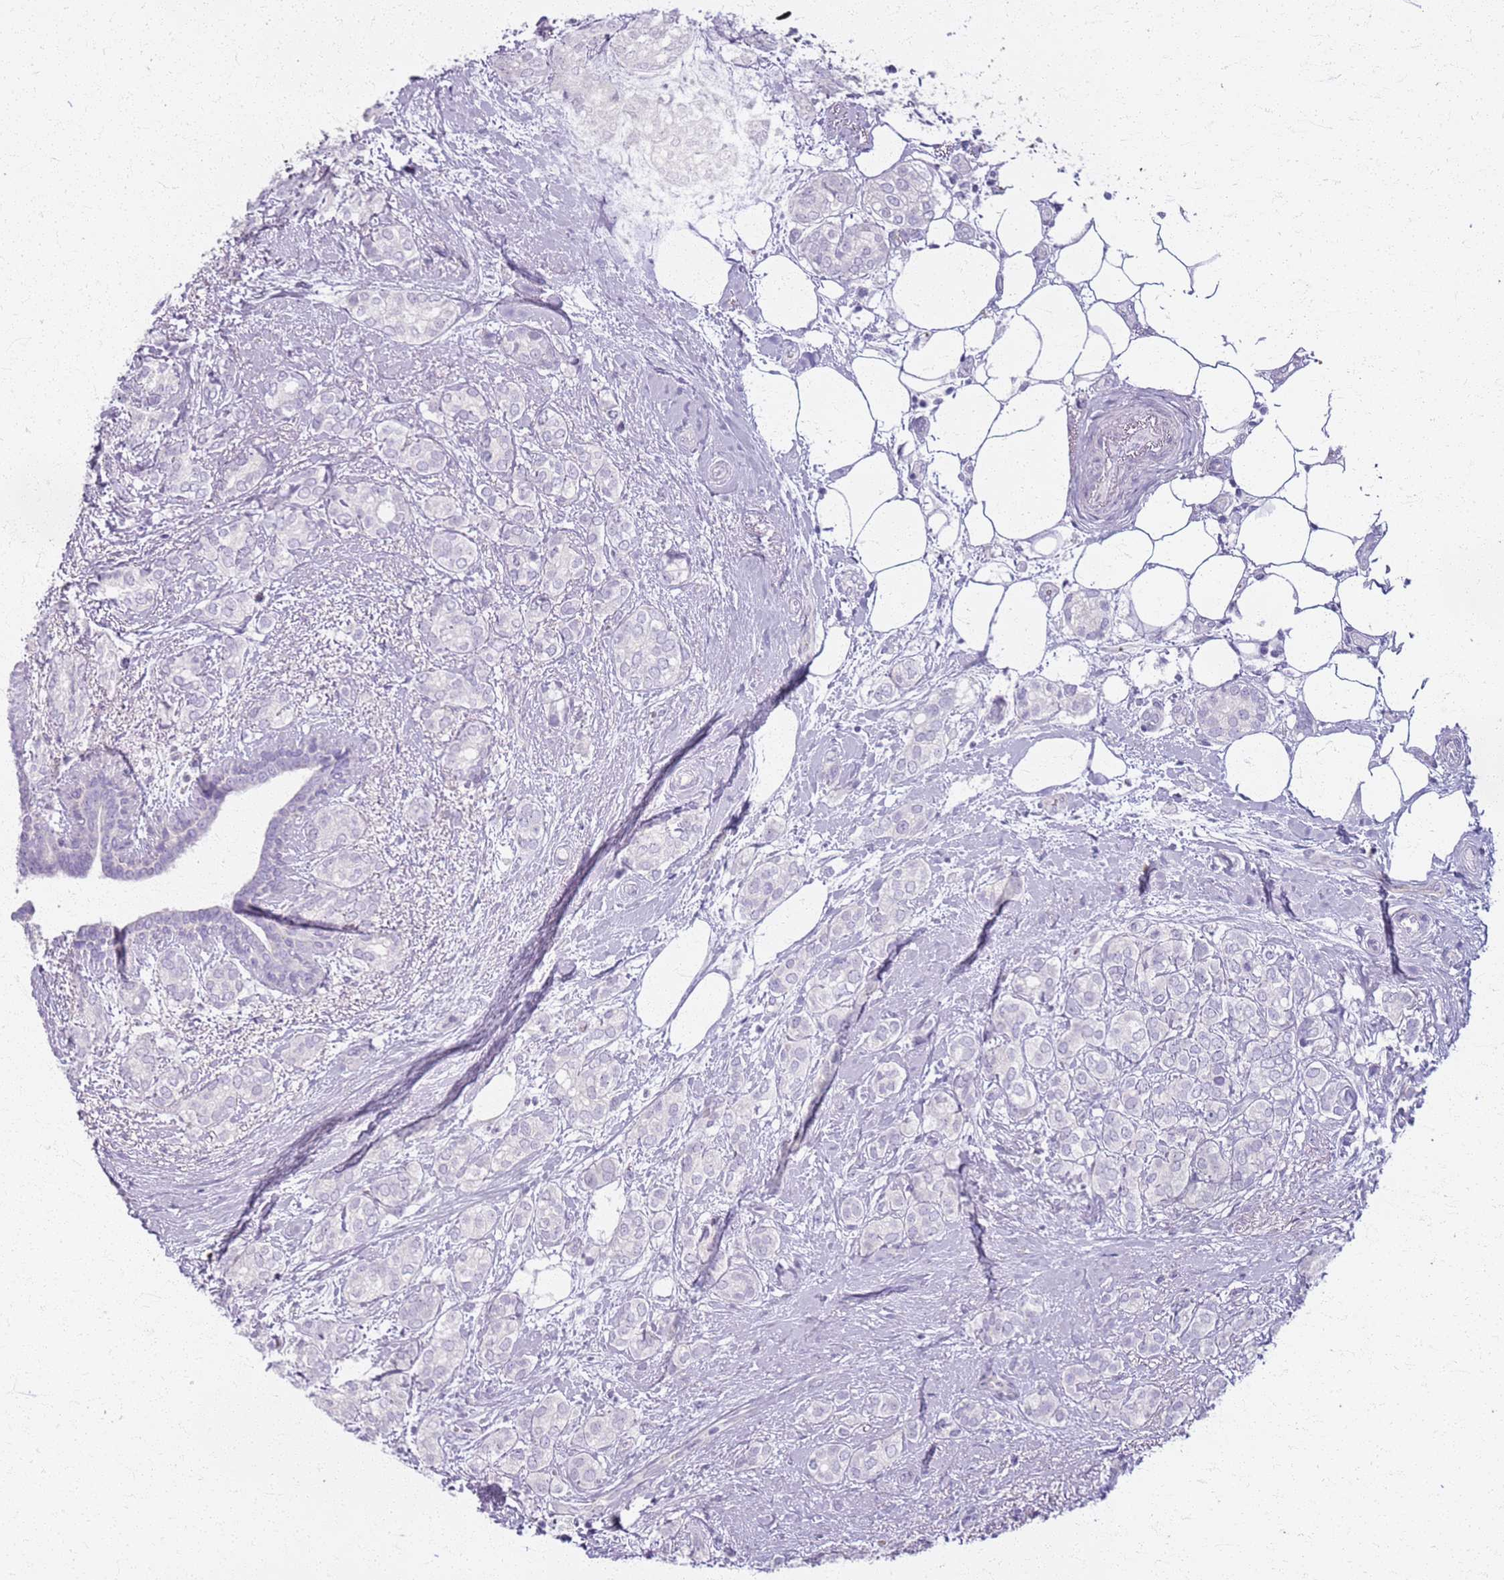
{"staining": {"intensity": "negative", "quantity": "none", "location": "none"}, "tissue": "breast cancer", "cell_type": "Tumor cells", "image_type": "cancer", "snomed": [{"axis": "morphology", "description": "Duct carcinoma"}, {"axis": "topography", "description": "Breast"}], "caption": "DAB (3,3'-diaminobenzidine) immunohistochemical staining of human breast cancer demonstrates no significant positivity in tumor cells.", "gene": "CSRP3", "patient": {"sex": "female", "age": 73}}